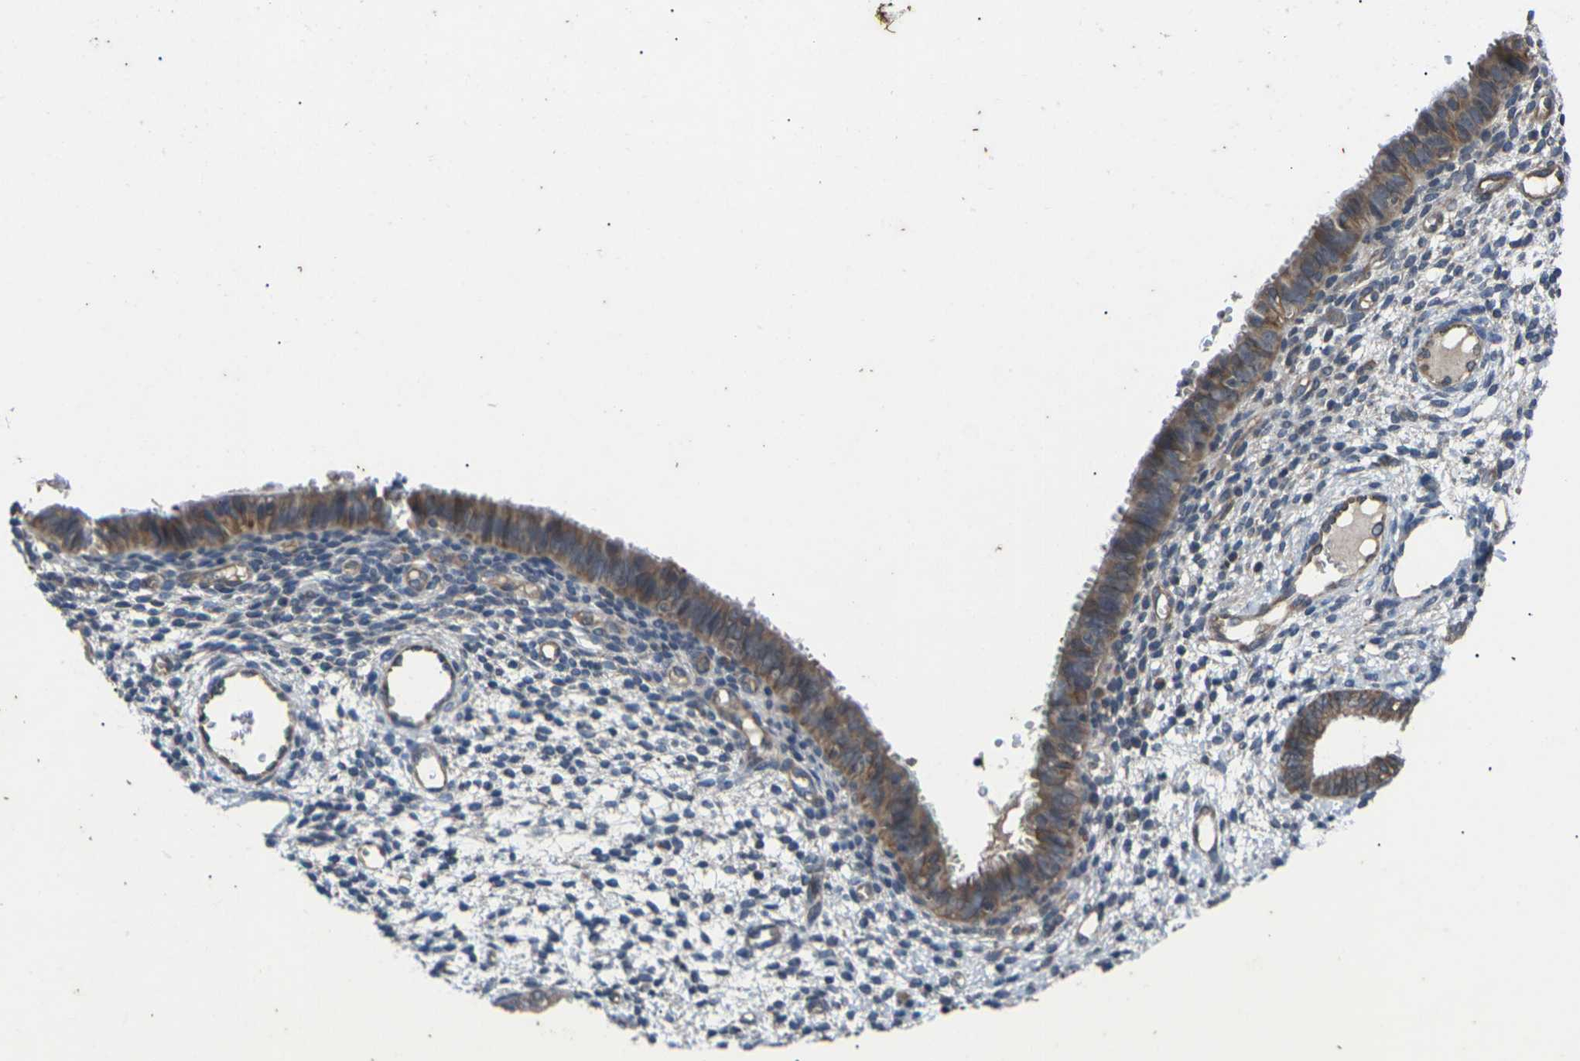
{"staining": {"intensity": "weak", "quantity": "<25%", "location": "cytoplasmic/membranous"}, "tissue": "endometrium", "cell_type": "Cells in endometrial stroma", "image_type": "normal", "snomed": [{"axis": "morphology", "description": "Normal tissue, NOS"}, {"axis": "topography", "description": "Endometrium"}], "caption": "The image demonstrates no staining of cells in endometrial stroma in normal endometrium. (DAB immunohistochemistry (IHC) with hematoxylin counter stain).", "gene": "DKK2", "patient": {"sex": "female", "age": 61}}